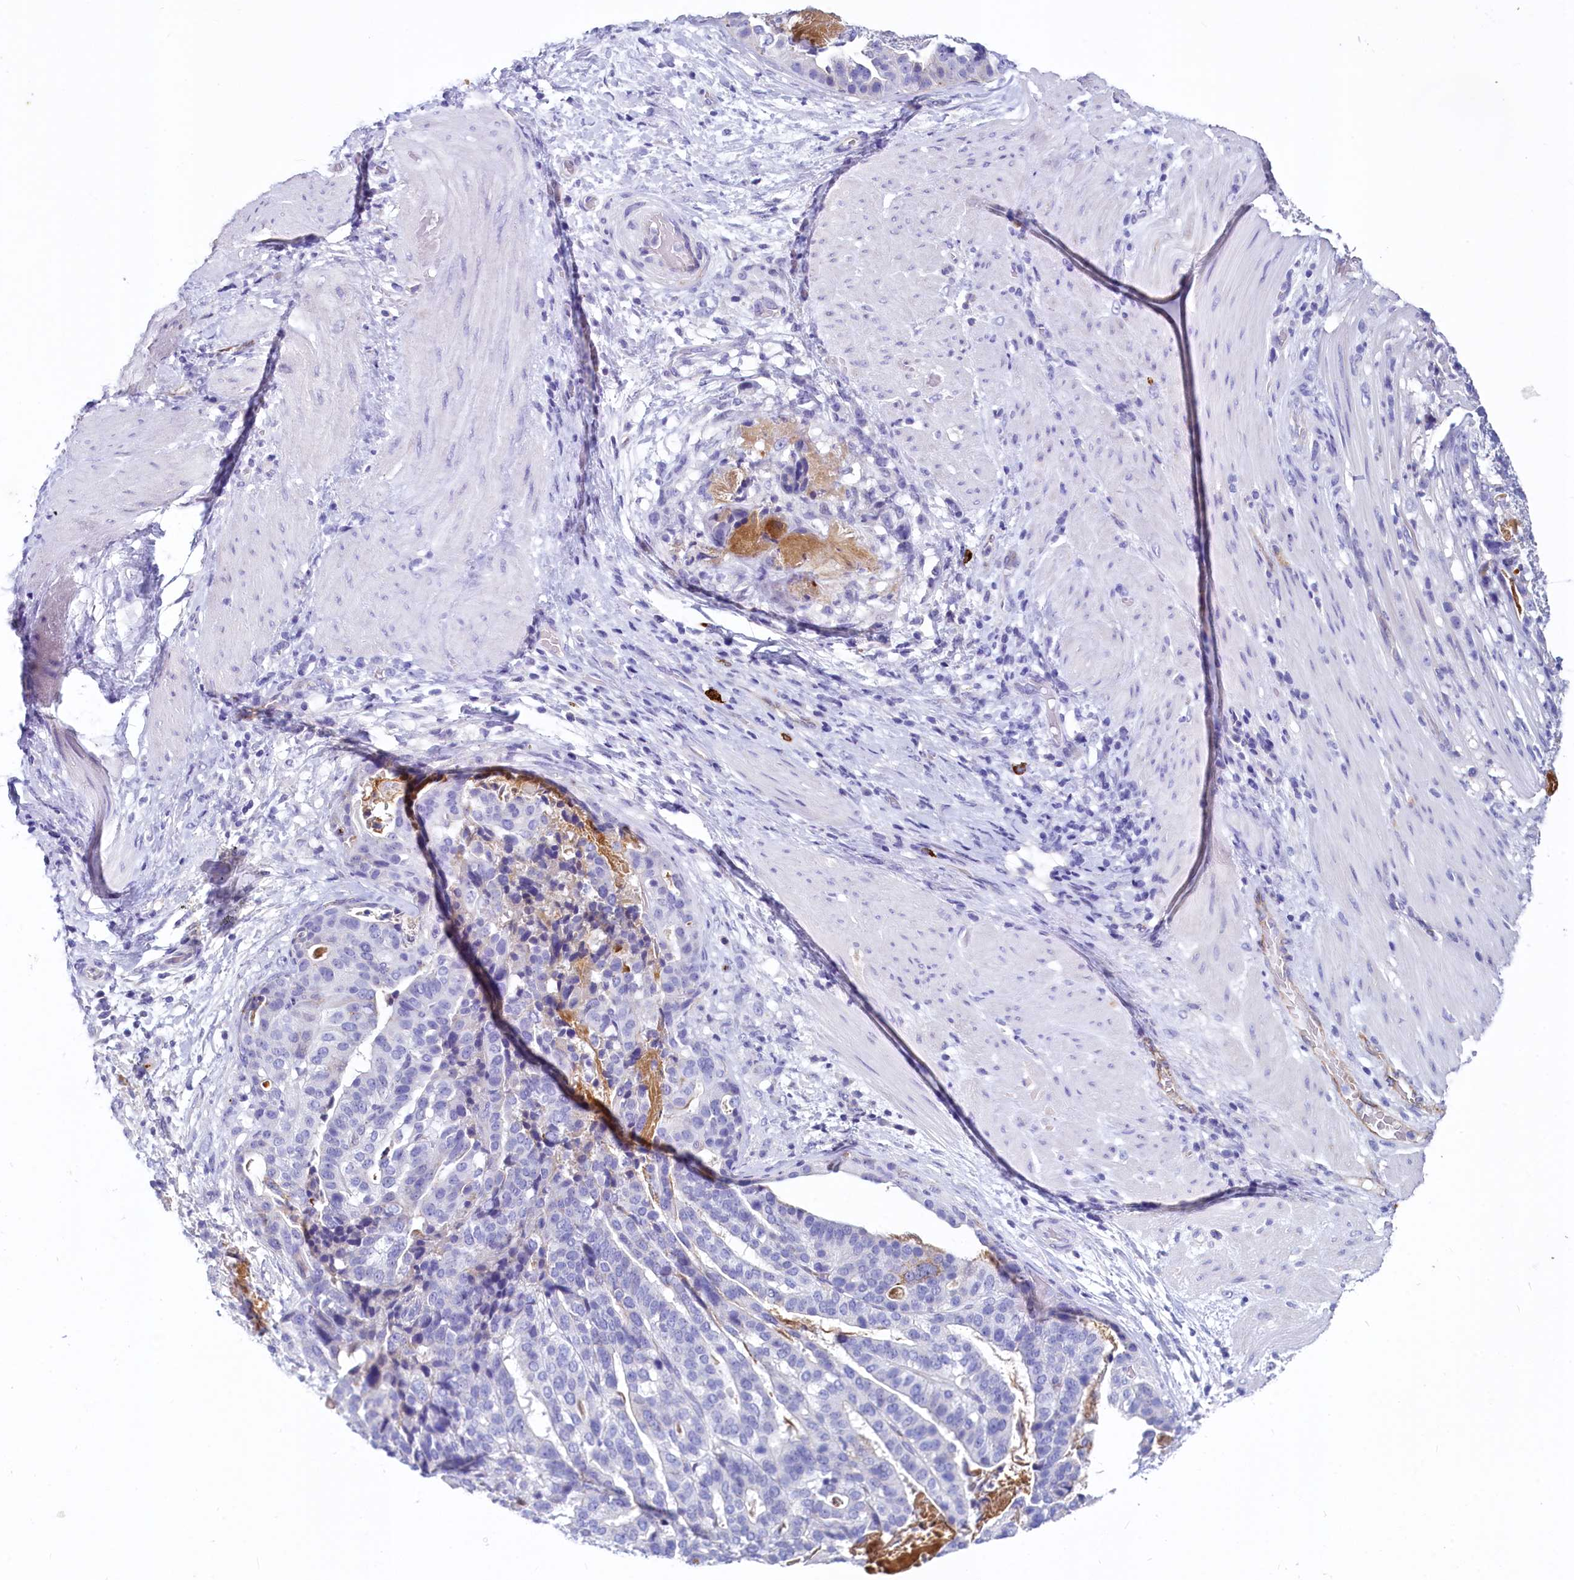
{"staining": {"intensity": "negative", "quantity": "none", "location": "none"}, "tissue": "stomach cancer", "cell_type": "Tumor cells", "image_type": "cancer", "snomed": [{"axis": "morphology", "description": "Adenocarcinoma, NOS"}, {"axis": "topography", "description": "Stomach"}], "caption": "A photomicrograph of adenocarcinoma (stomach) stained for a protein demonstrates no brown staining in tumor cells. Brightfield microscopy of IHC stained with DAB (brown) and hematoxylin (blue), captured at high magnification.", "gene": "INSC", "patient": {"sex": "male", "age": 48}}